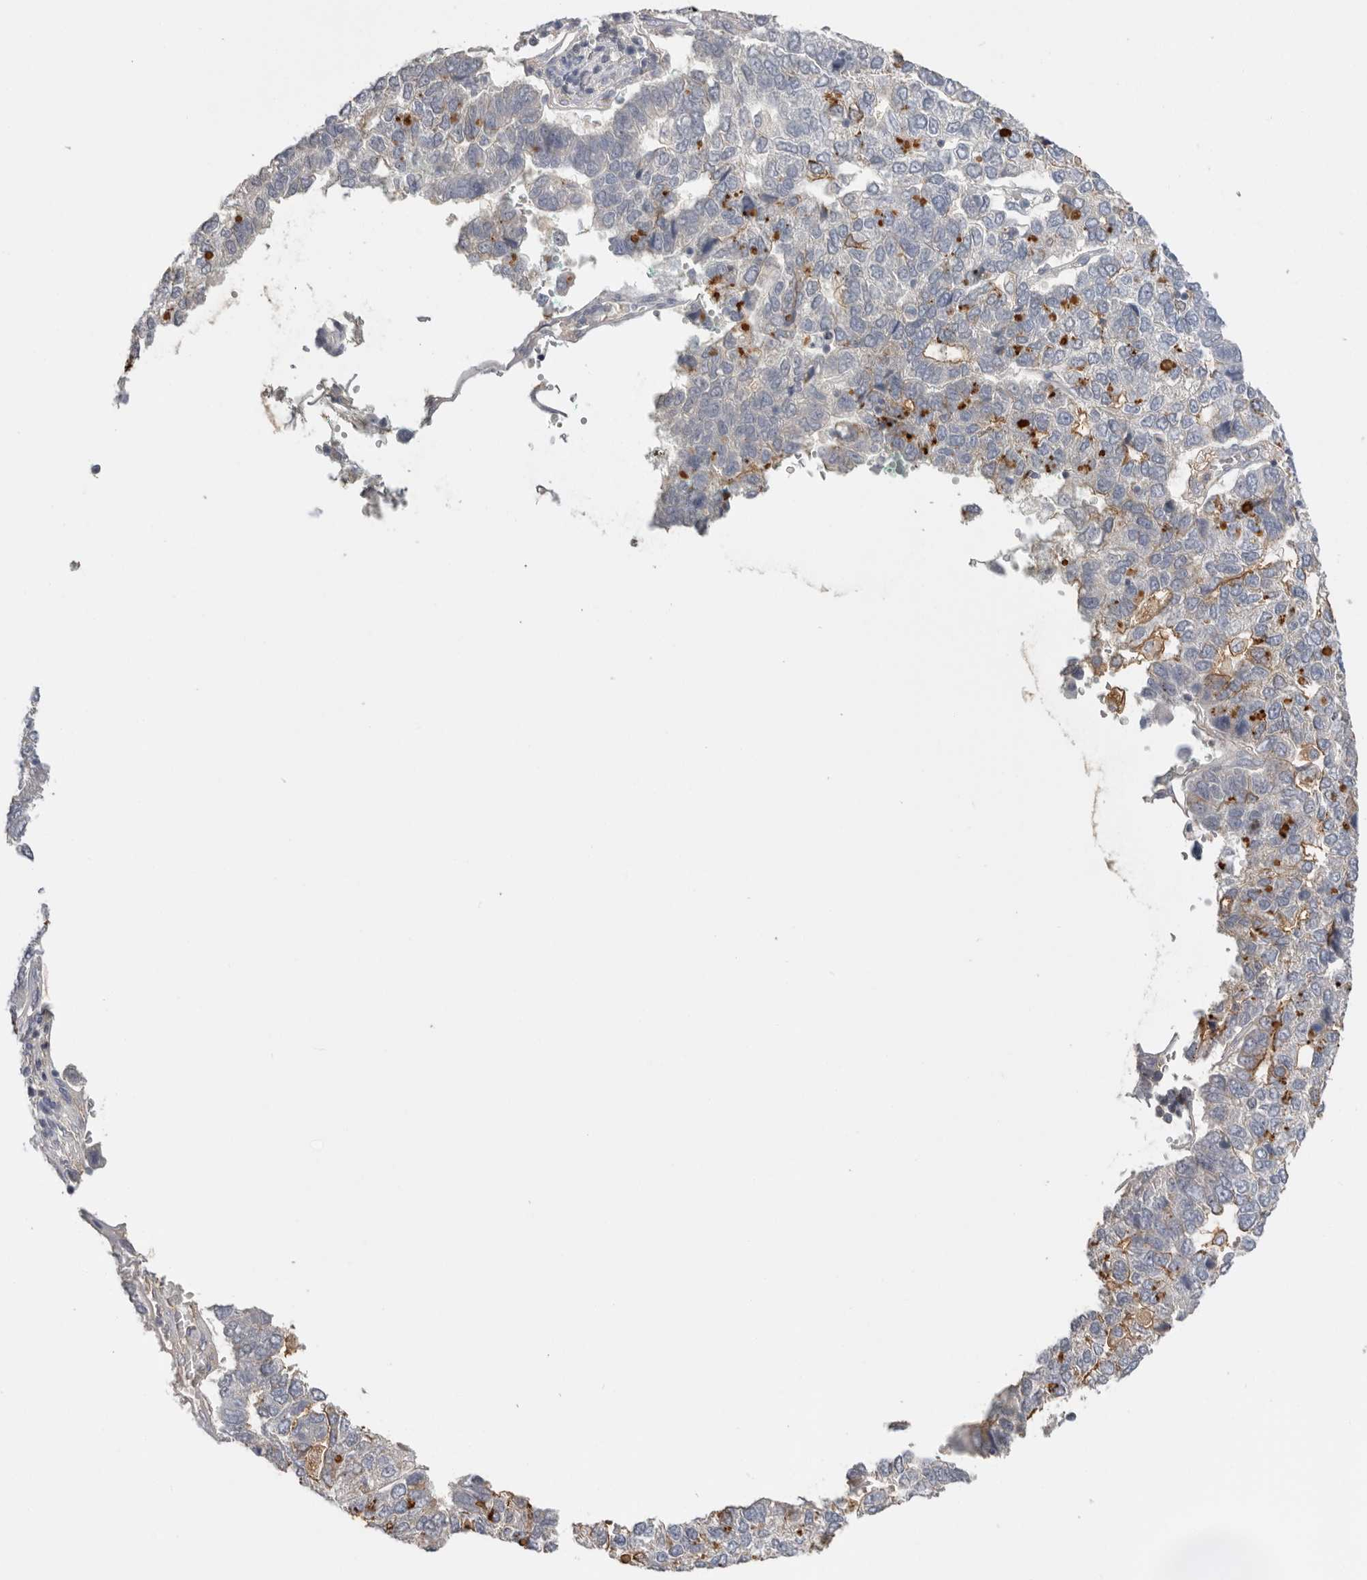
{"staining": {"intensity": "weak", "quantity": "<25%", "location": "cytoplasmic/membranous"}, "tissue": "pancreatic cancer", "cell_type": "Tumor cells", "image_type": "cancer", "snomed": [{"axis": "morphology", "description": "Adenocarcinoma, NOS"}, {"axis": "topography", "description": "Pancreas"}], "caption": "Protein analysis of pancreatic cancer (adenocarcinoma) shows no significant staining in tumor cells. Nuclei are stained in blue.", "gene": "APOA2", "patient": {"sex": "female", "age": 61}}